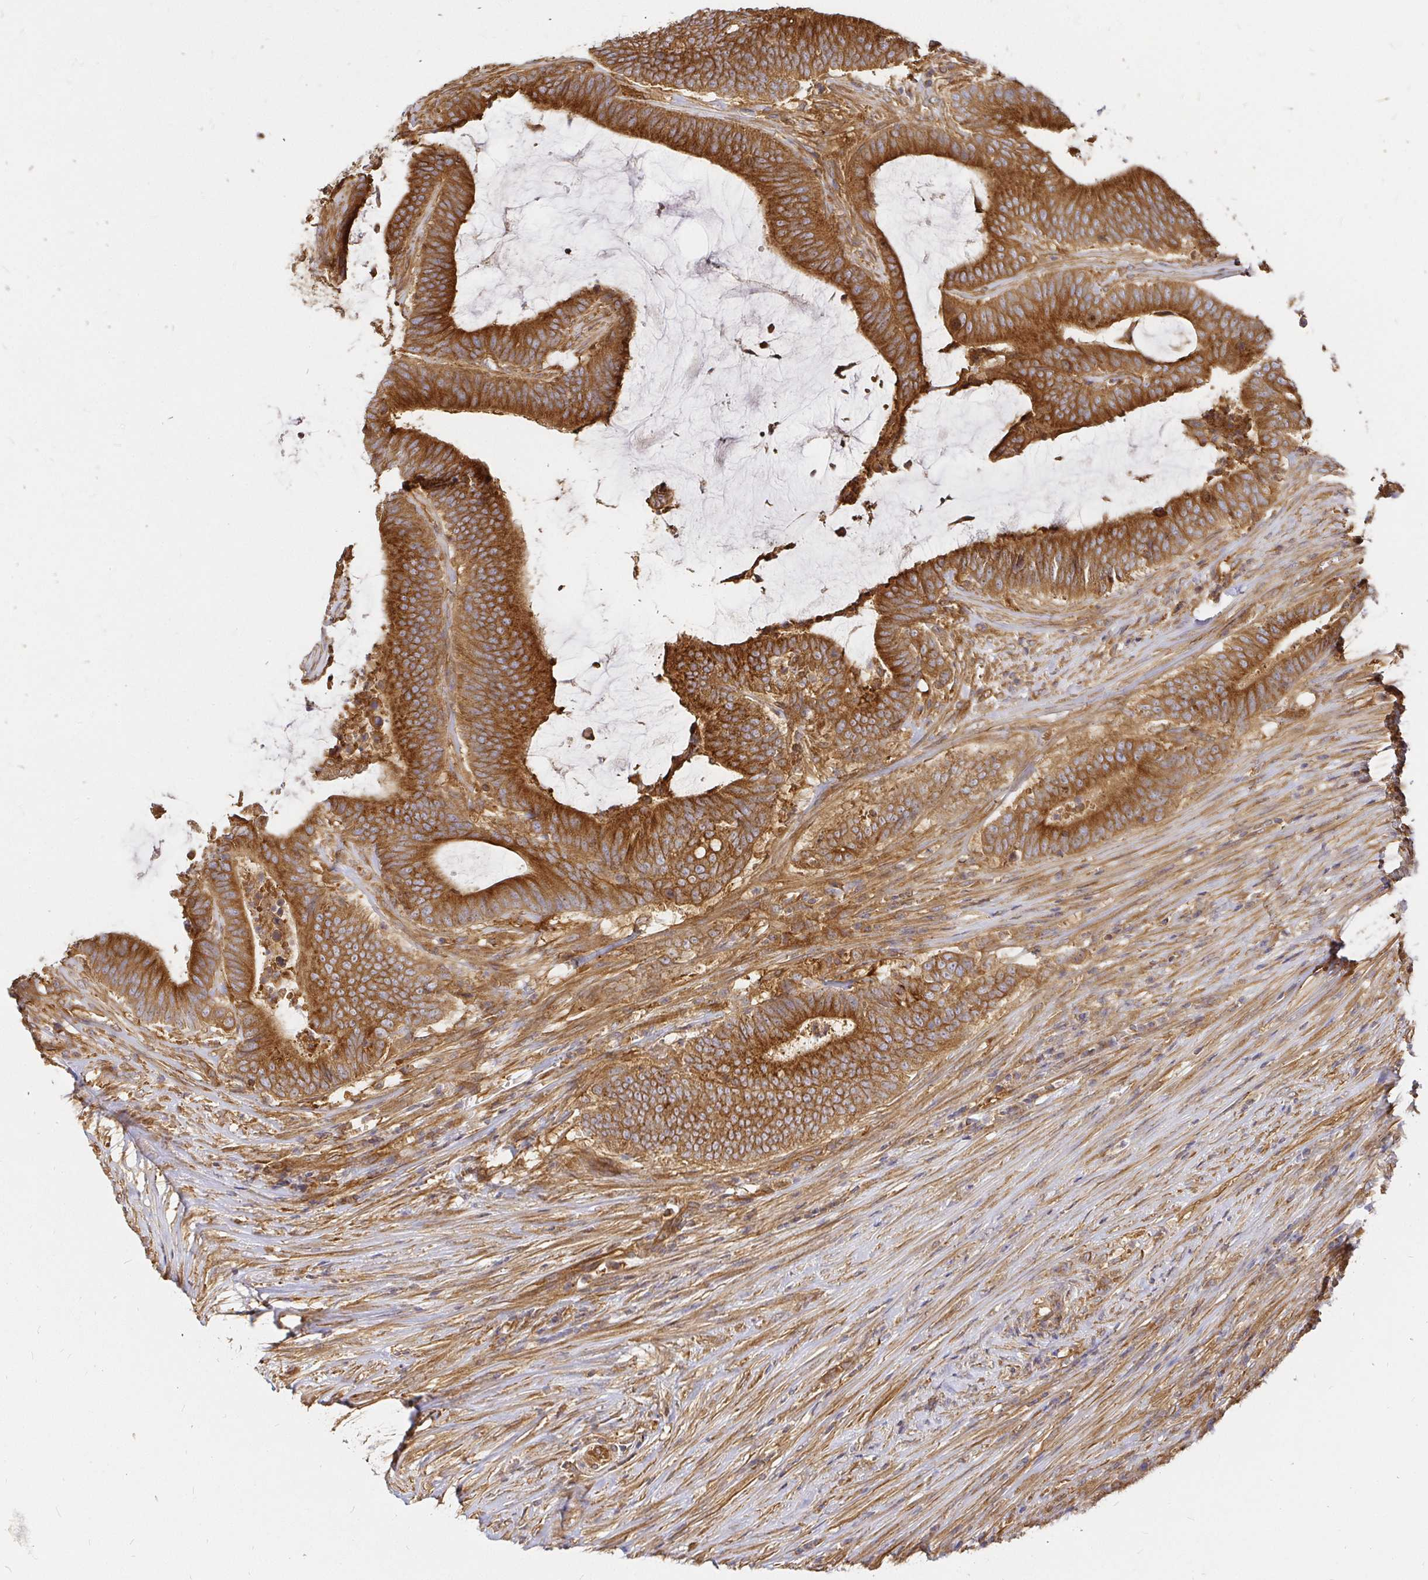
{"staining": {"intensity": "moderate", "quantity": ">75%", "location": "cytoplasmic/membranous"}, "tissue": "colorectal cancer", "cell_type": "Tumor cells", "image_type": "cancer", "snomed": [{"axis": "morphology", "description": "Adenocarcinoma, NOS"}, {"axis": "topography", "description": "Colon"}], "caption": "A high-resolution micrograph shows IHC staining of colorectal cancer, which exhibits moderate cytoplasmic/membranous positivity in about >75% of tumor cells. The staining is performed using DAB (3,3'-diaminobenzidine) brown chromogen to label protein expression. The nuclei are counter-stained blue using hematoxylin.", "gene": "KIF5B", "patient": {"sex": "female", "age": 43}}